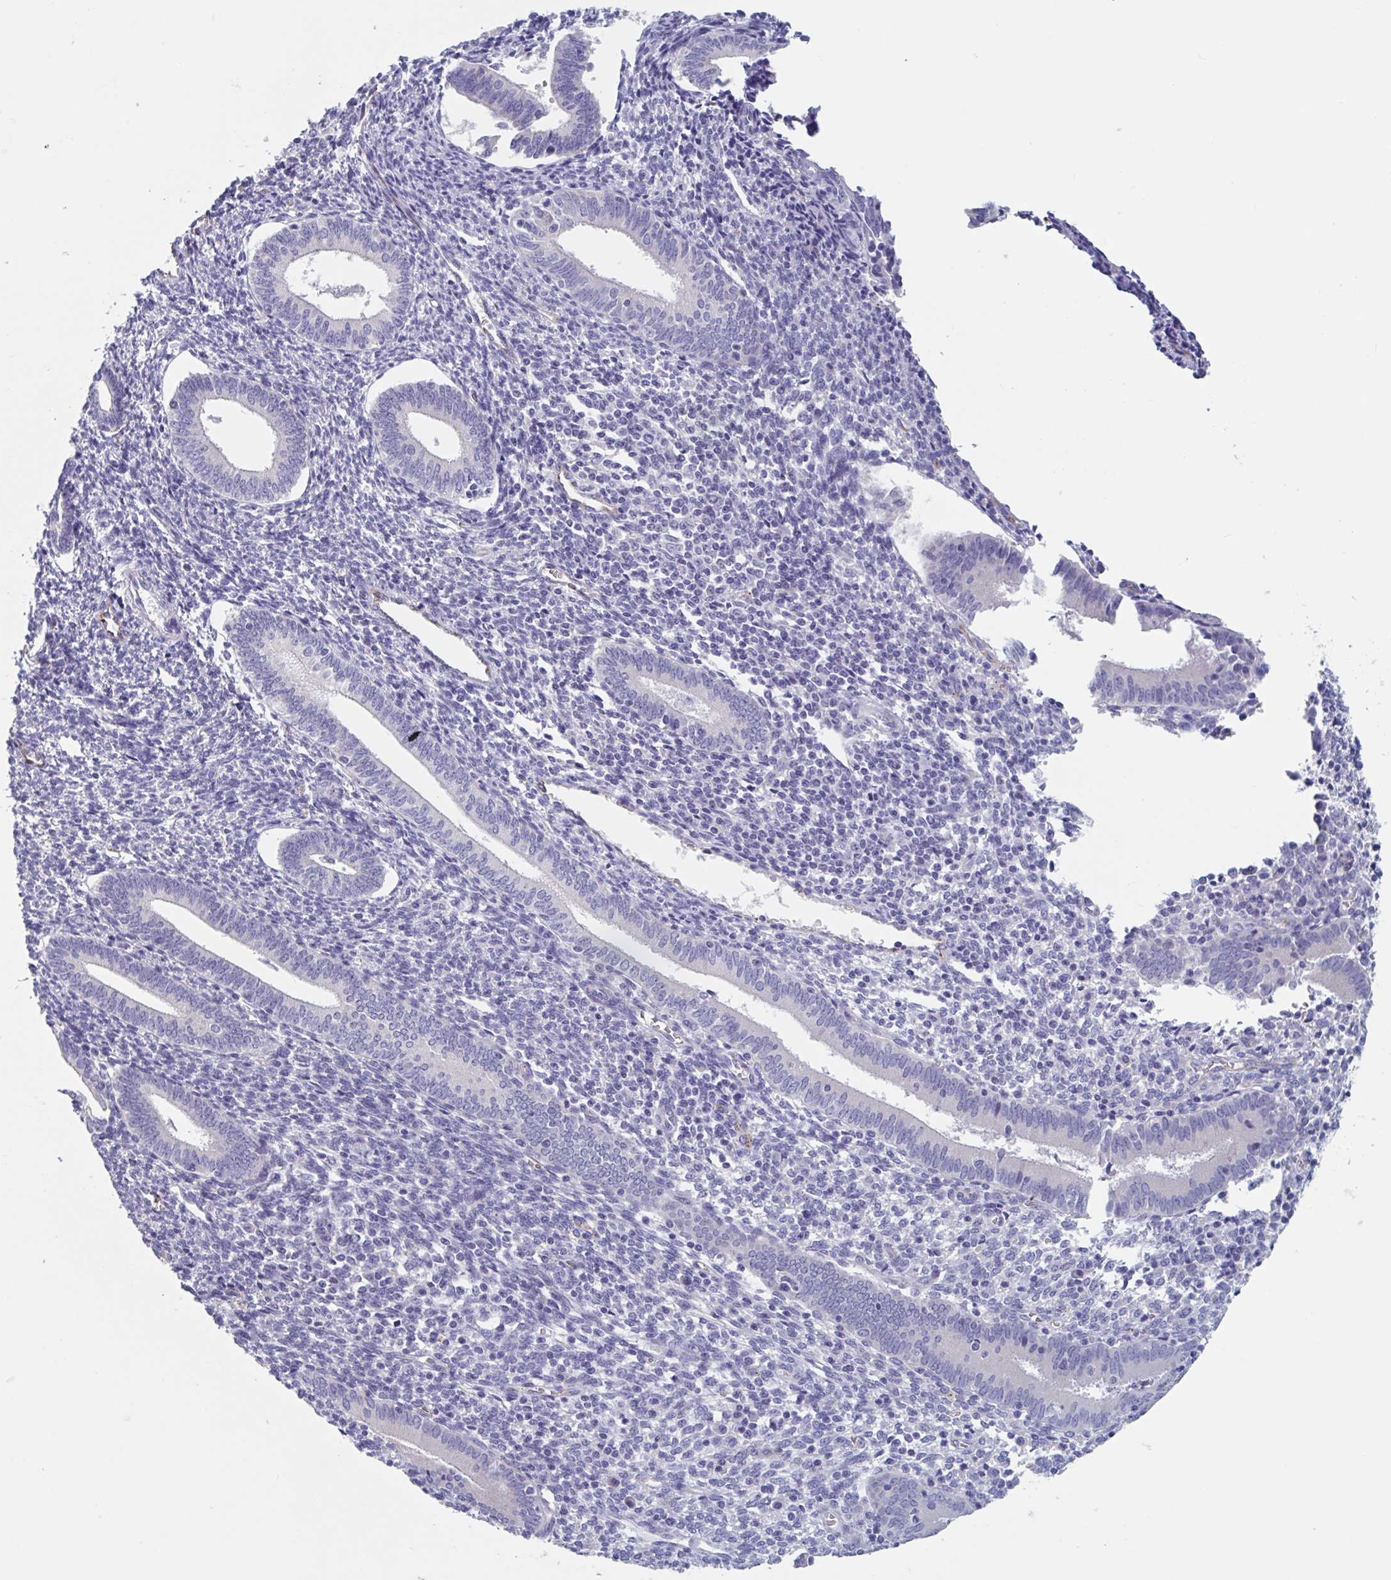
{"staining": {"intensity": "negative", "quantity": "none", "location": "none"}, "tissue": "endometrium", "cell_type": "Cells in endometrial stroma", "image_type": "normal", "snomed": [{"axis": "morphology", "description": "Normal tissue, NOS"}, {"axis": "topography", "description": "Endometrium"}], "caption": "Immunohistochemistry photomicrograph of benign human endometrium stained for a protein (brown), which reveals no positivity in cells in endometrial stroma. The staining is performed using DAB (3,3'-diaminobenzidine) brown chromogen with nuclei counter-stained in using hematoxylin.", "gene": "ABHD16A", "patient": {"sex": "female", "age": 41}}